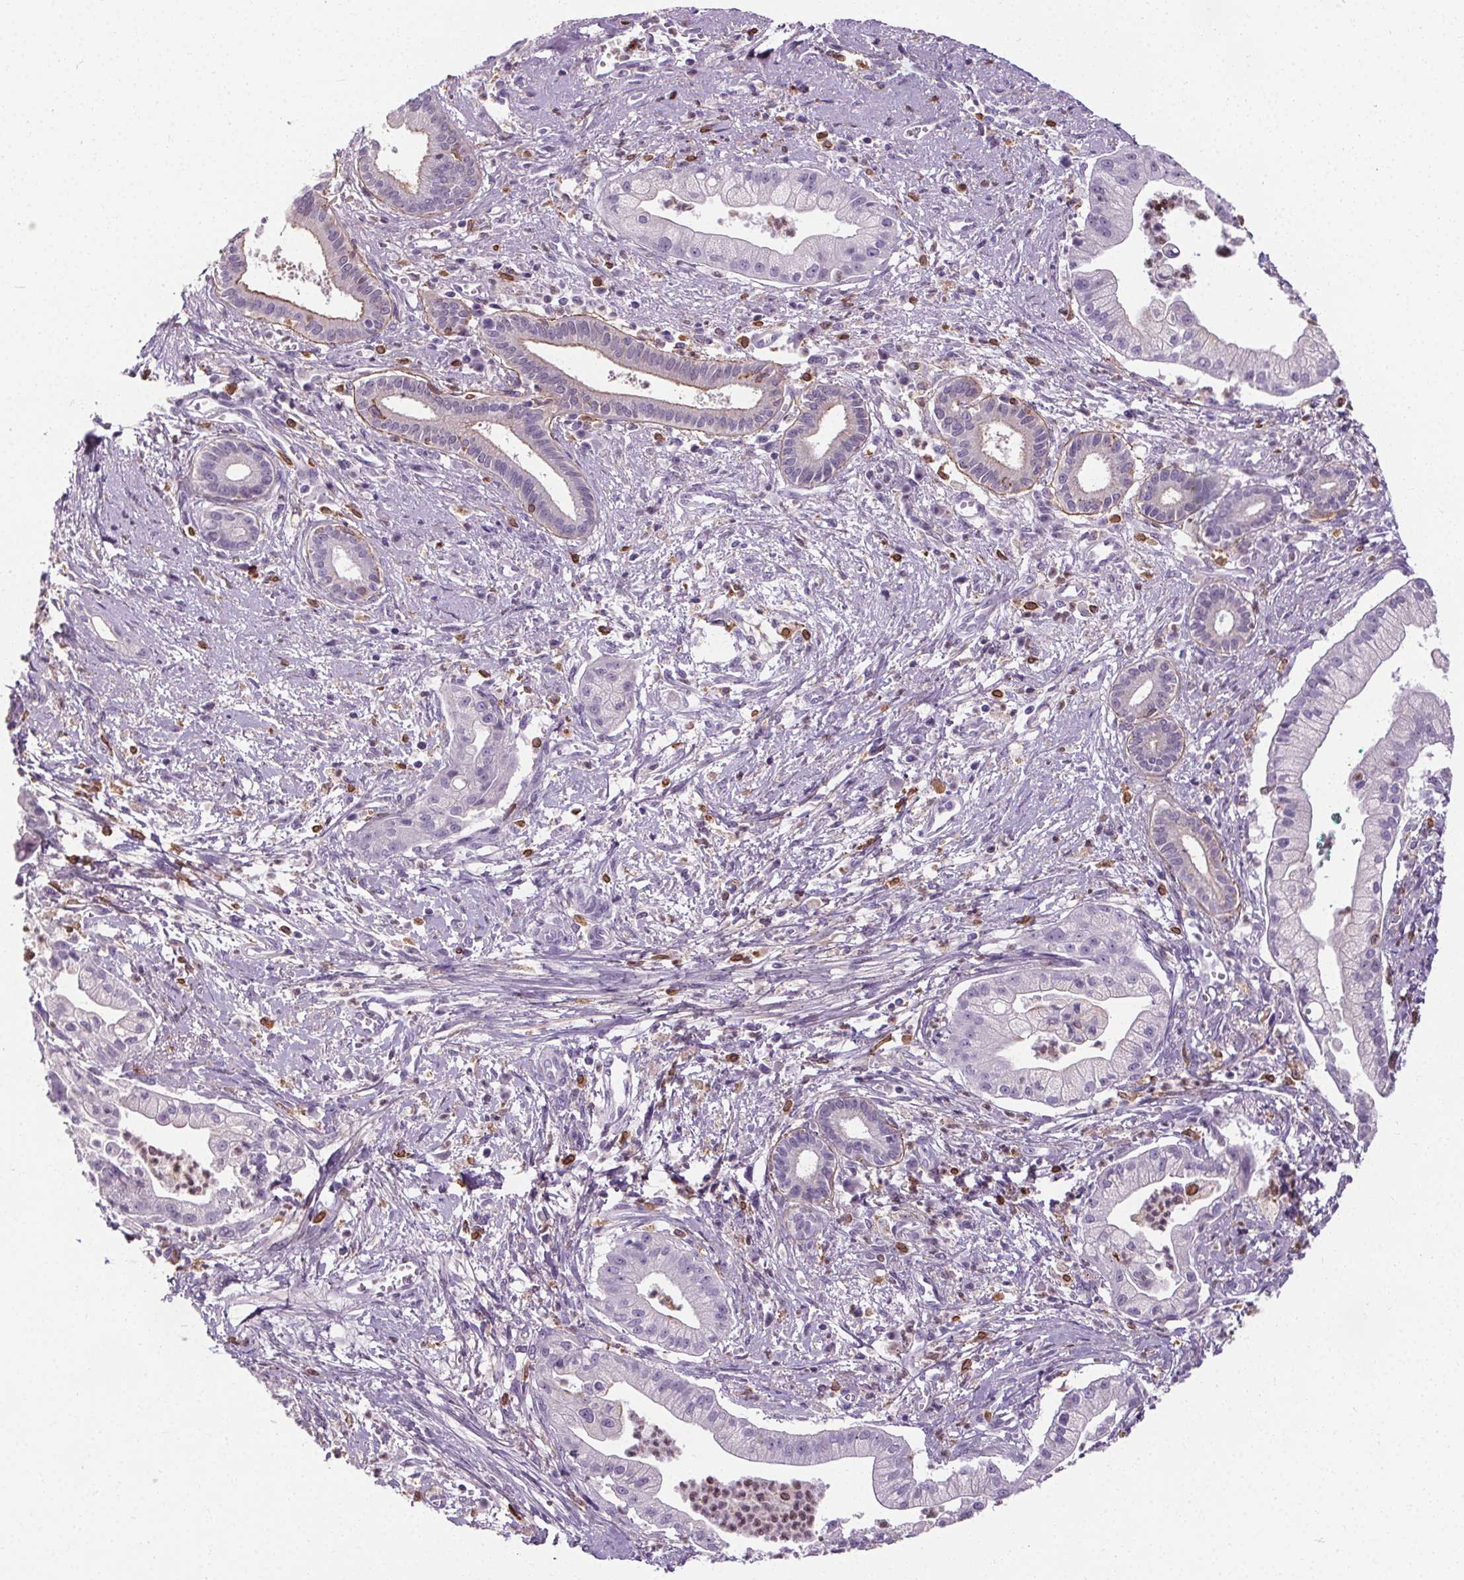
{"staining": {"intensity": "negative", "quantity": "none", "location": "none"}, "tissue": "pancreatic cancer", "cell_type": "Tumor cells", "image_type": "cancer", "snomed": [{"axis": "morphology", "description": "Normal tissue, NOS"}, {"axis": "morphology", "description": "Adenocarcinoma, NOS"}, {"axis": "topography", "description": "Lymph node"}, {"axis": "topography", "description": "Pancreas"}], "caption": "There is no significant staining in tumor cells of adenocarcinoma (pancreatic).", "gene": "TMEM240", "patient": {"sex": "female", "age": 58}}